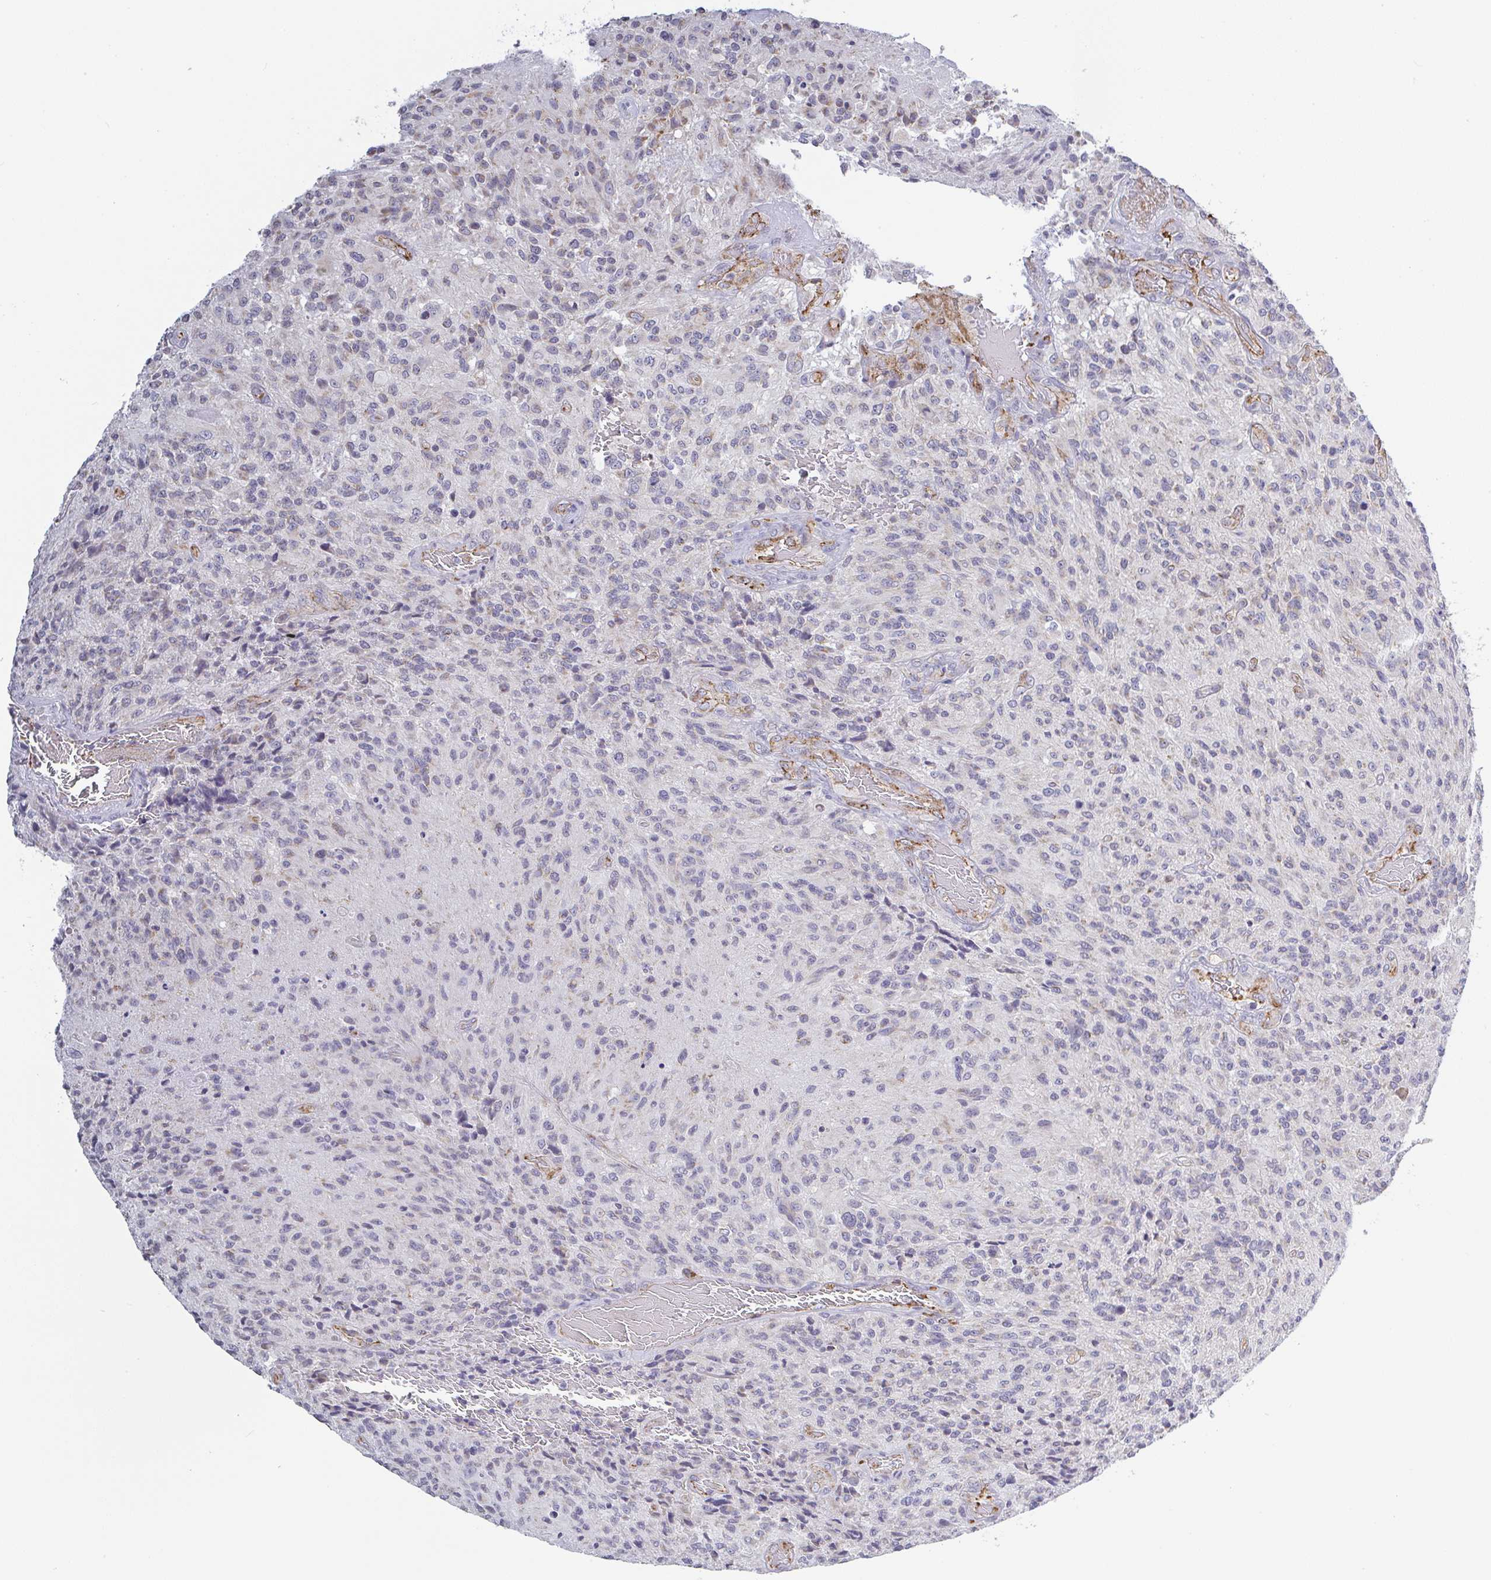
{"staining": {"intensity": "negative", "quantity": "none", "location": "none"}, "tissue": "glioma", "cell_type": "Tumor cells", "image_type": "cancer", "snomed": [{"axis": "morphology", "description": "Normal tissue, NOS"}, {"axis": "morphology", "description": "Glioma, malignant, High grade"}, {"axis": "topography", "description": "Cerebral cortex"}], "caption": "A high-resolution photomicrograph shows immunohistochemistry (IHC) staining of glioma, which exhibits no significant staining in tumor cells.", "gene": "PLCD4", "patient": {"sex": "male", "age": 56}}